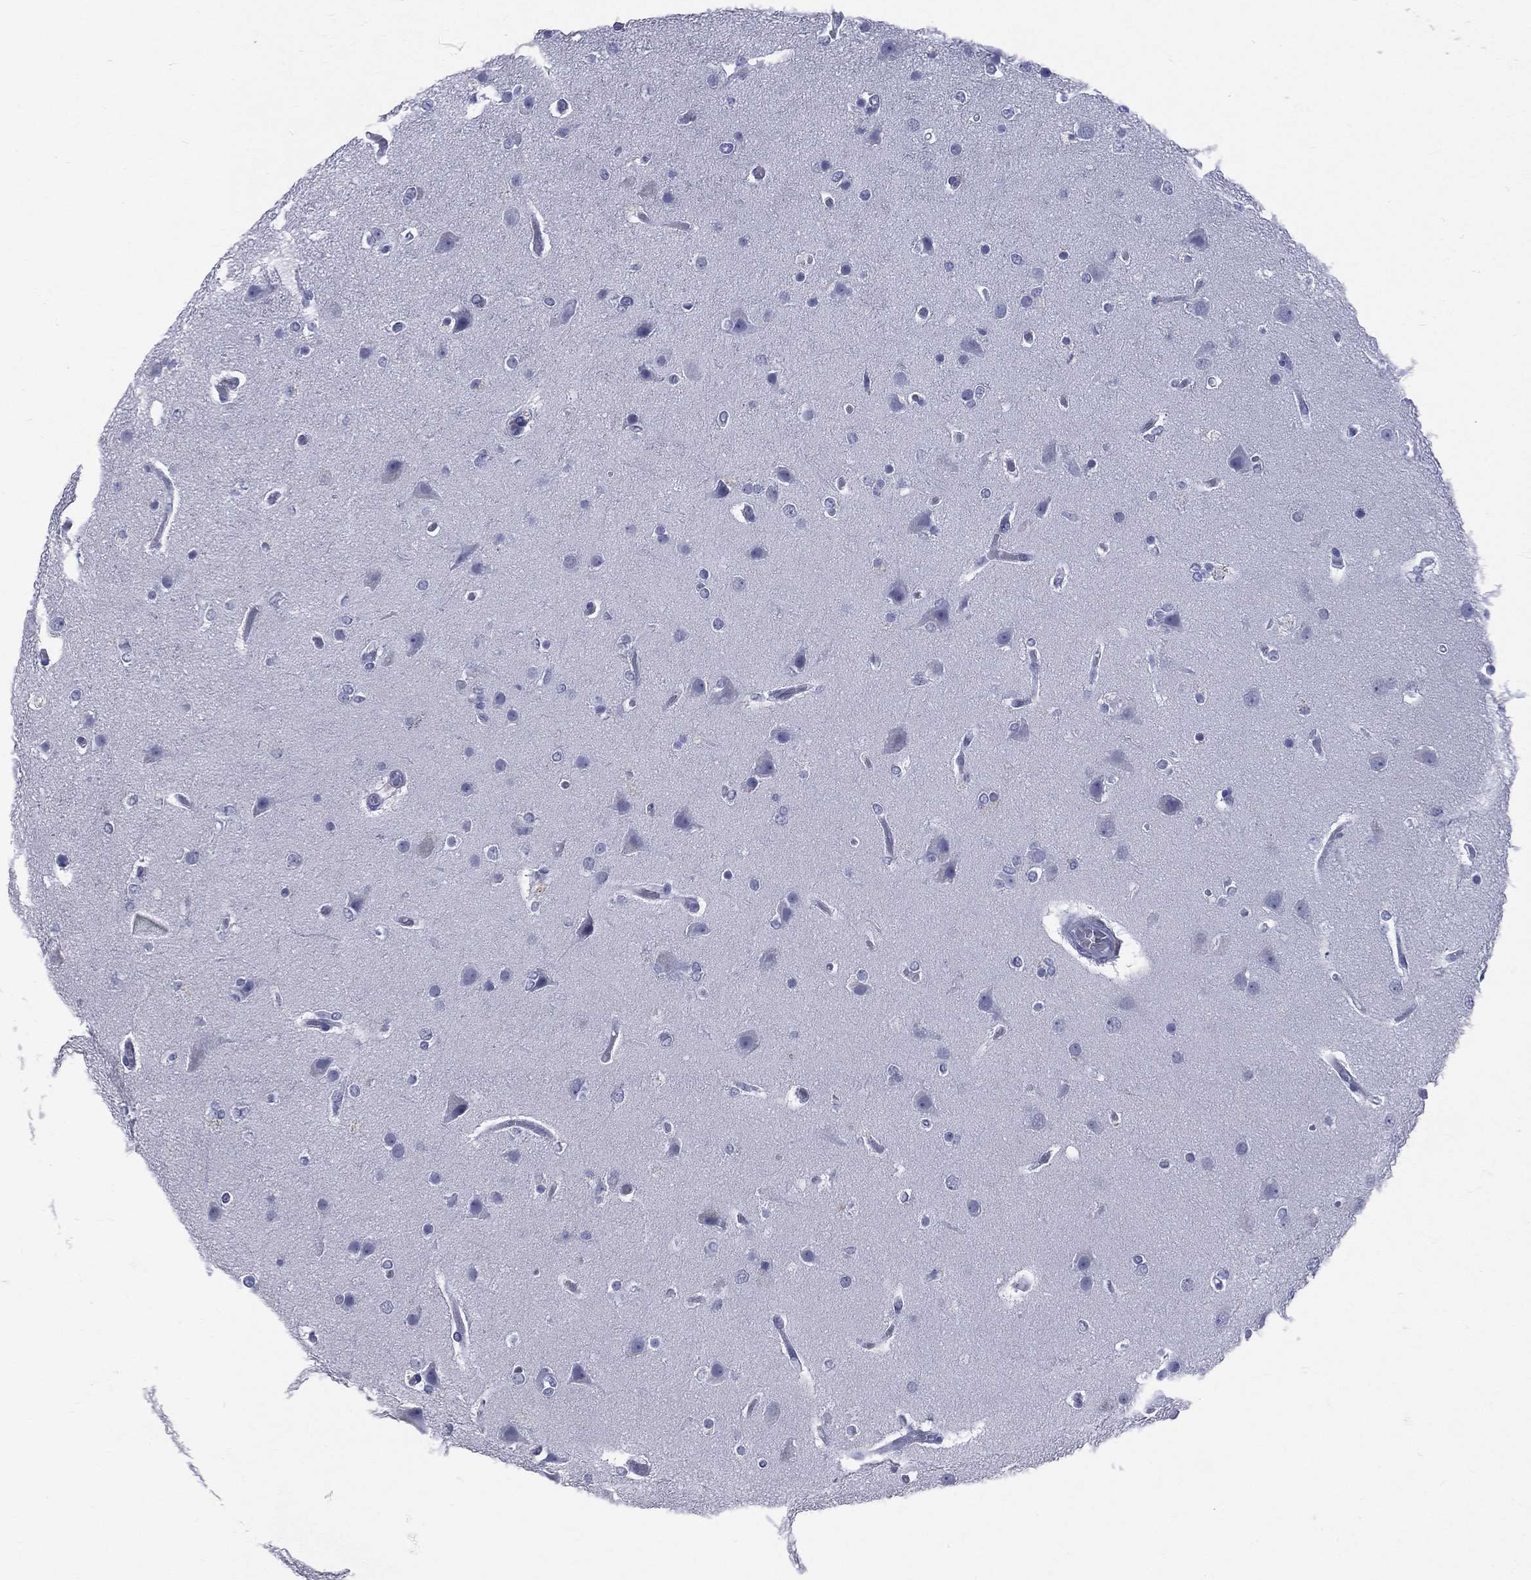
{"staining": {"intensity": "negative", "quantity": "none", "location": "none"}, "tissue": "glioma", "cell_type": "Tumor cells", "image_type": "cancer", "snomed": [{"axis": "morphology", "description": "Glioma, malignant, High grade"}, {"axis": "topography", "description": "Brain"}], "caption": "Micrograph shows no protein staining in tumor cells of glioma tissue.", "gene": "MLLT10", "patient": {"sex": "female", "age": 61}}